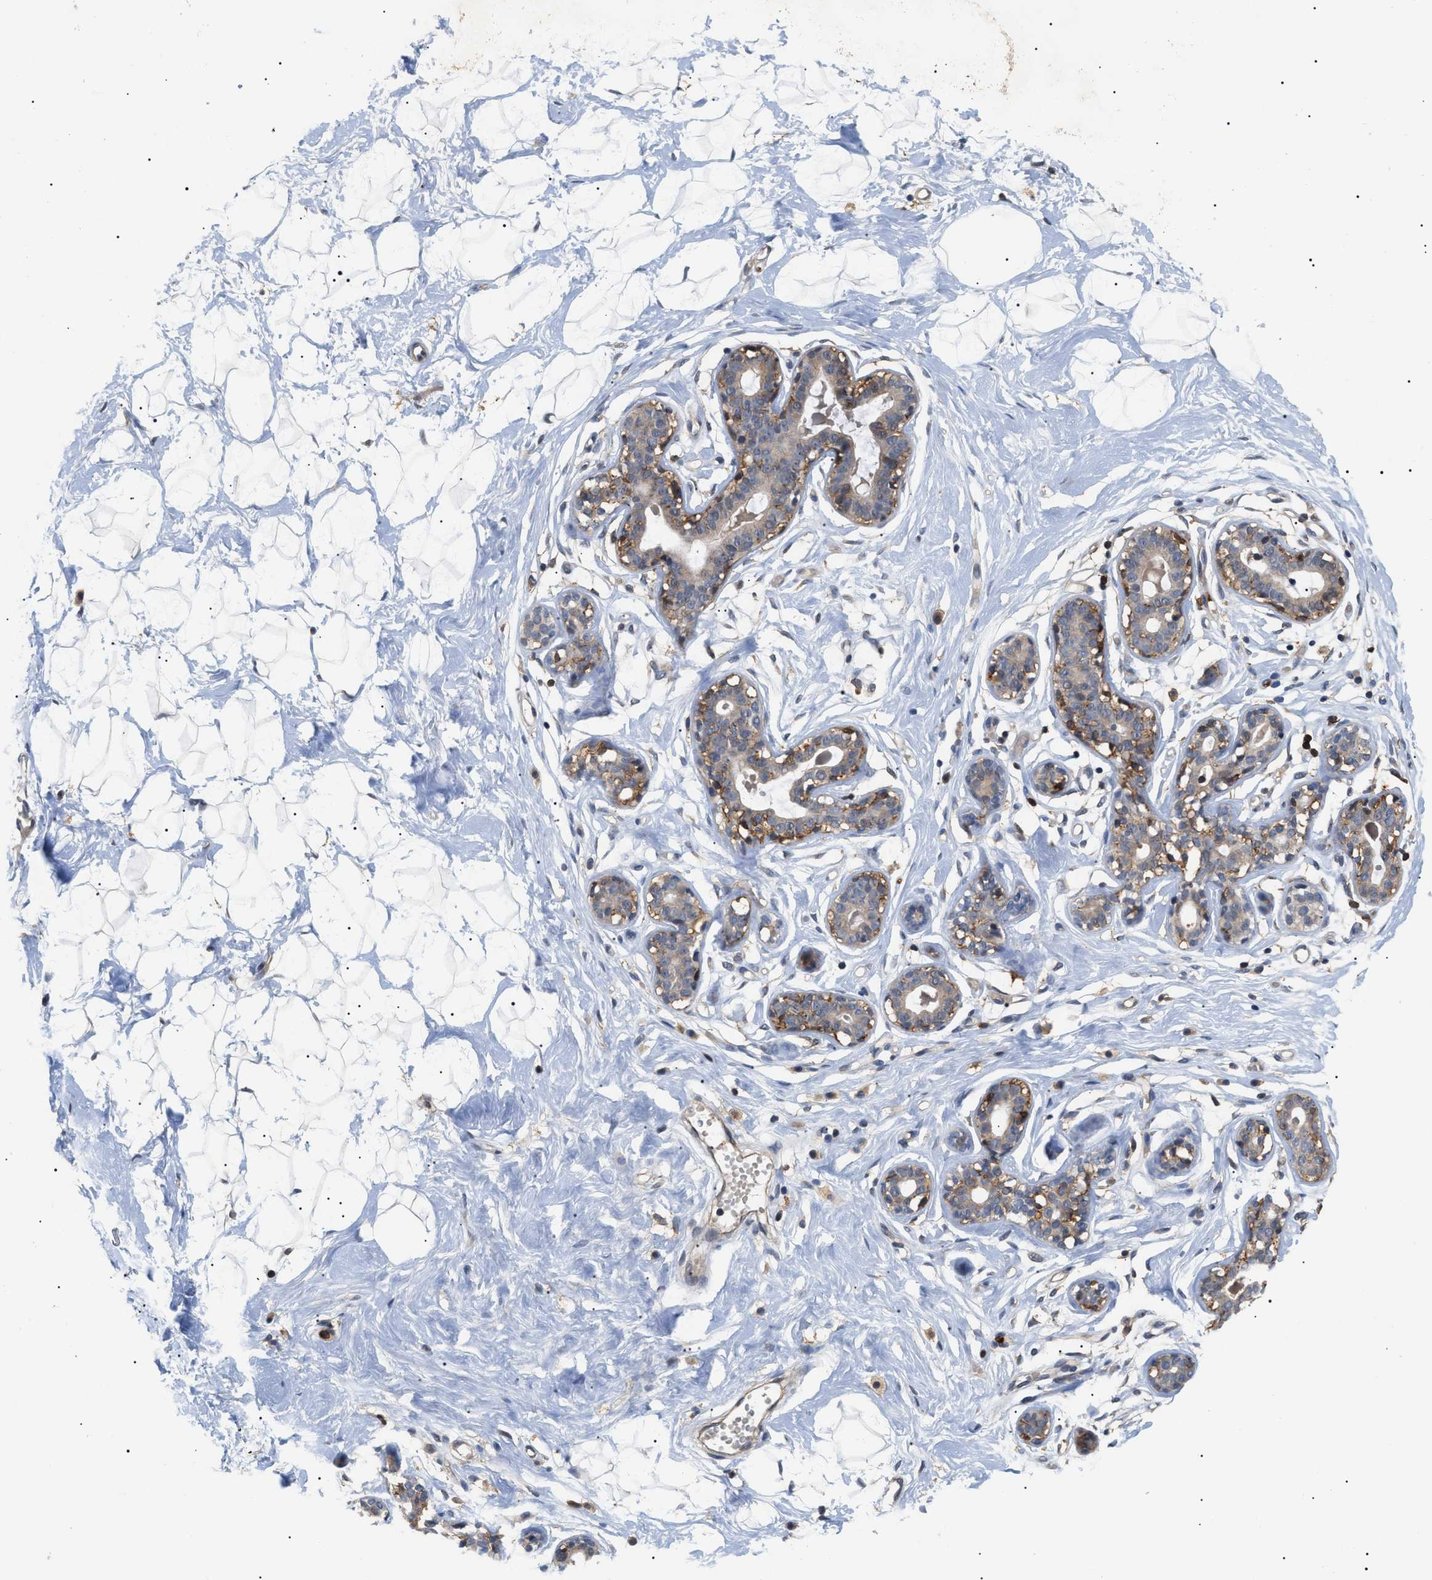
{"staining": {"intensity": "negative", "quantity": "none", "location": "none"}, "tissue": "breast", "cell_type": "Adipocytes", "image_type": "normal", "snomed": [{"axis": "morphology", "description": "Normal tissue, NOS"}, {"axis": "topography", "description": "Breast"}], "caption": "DAB (3,3'-diaminobenzidine) immunohistochemical staining of normal breast reveals no significant staining in adipocytes.", "gene": "CD300A", "patient": {"sex": "female", "age": 23}}